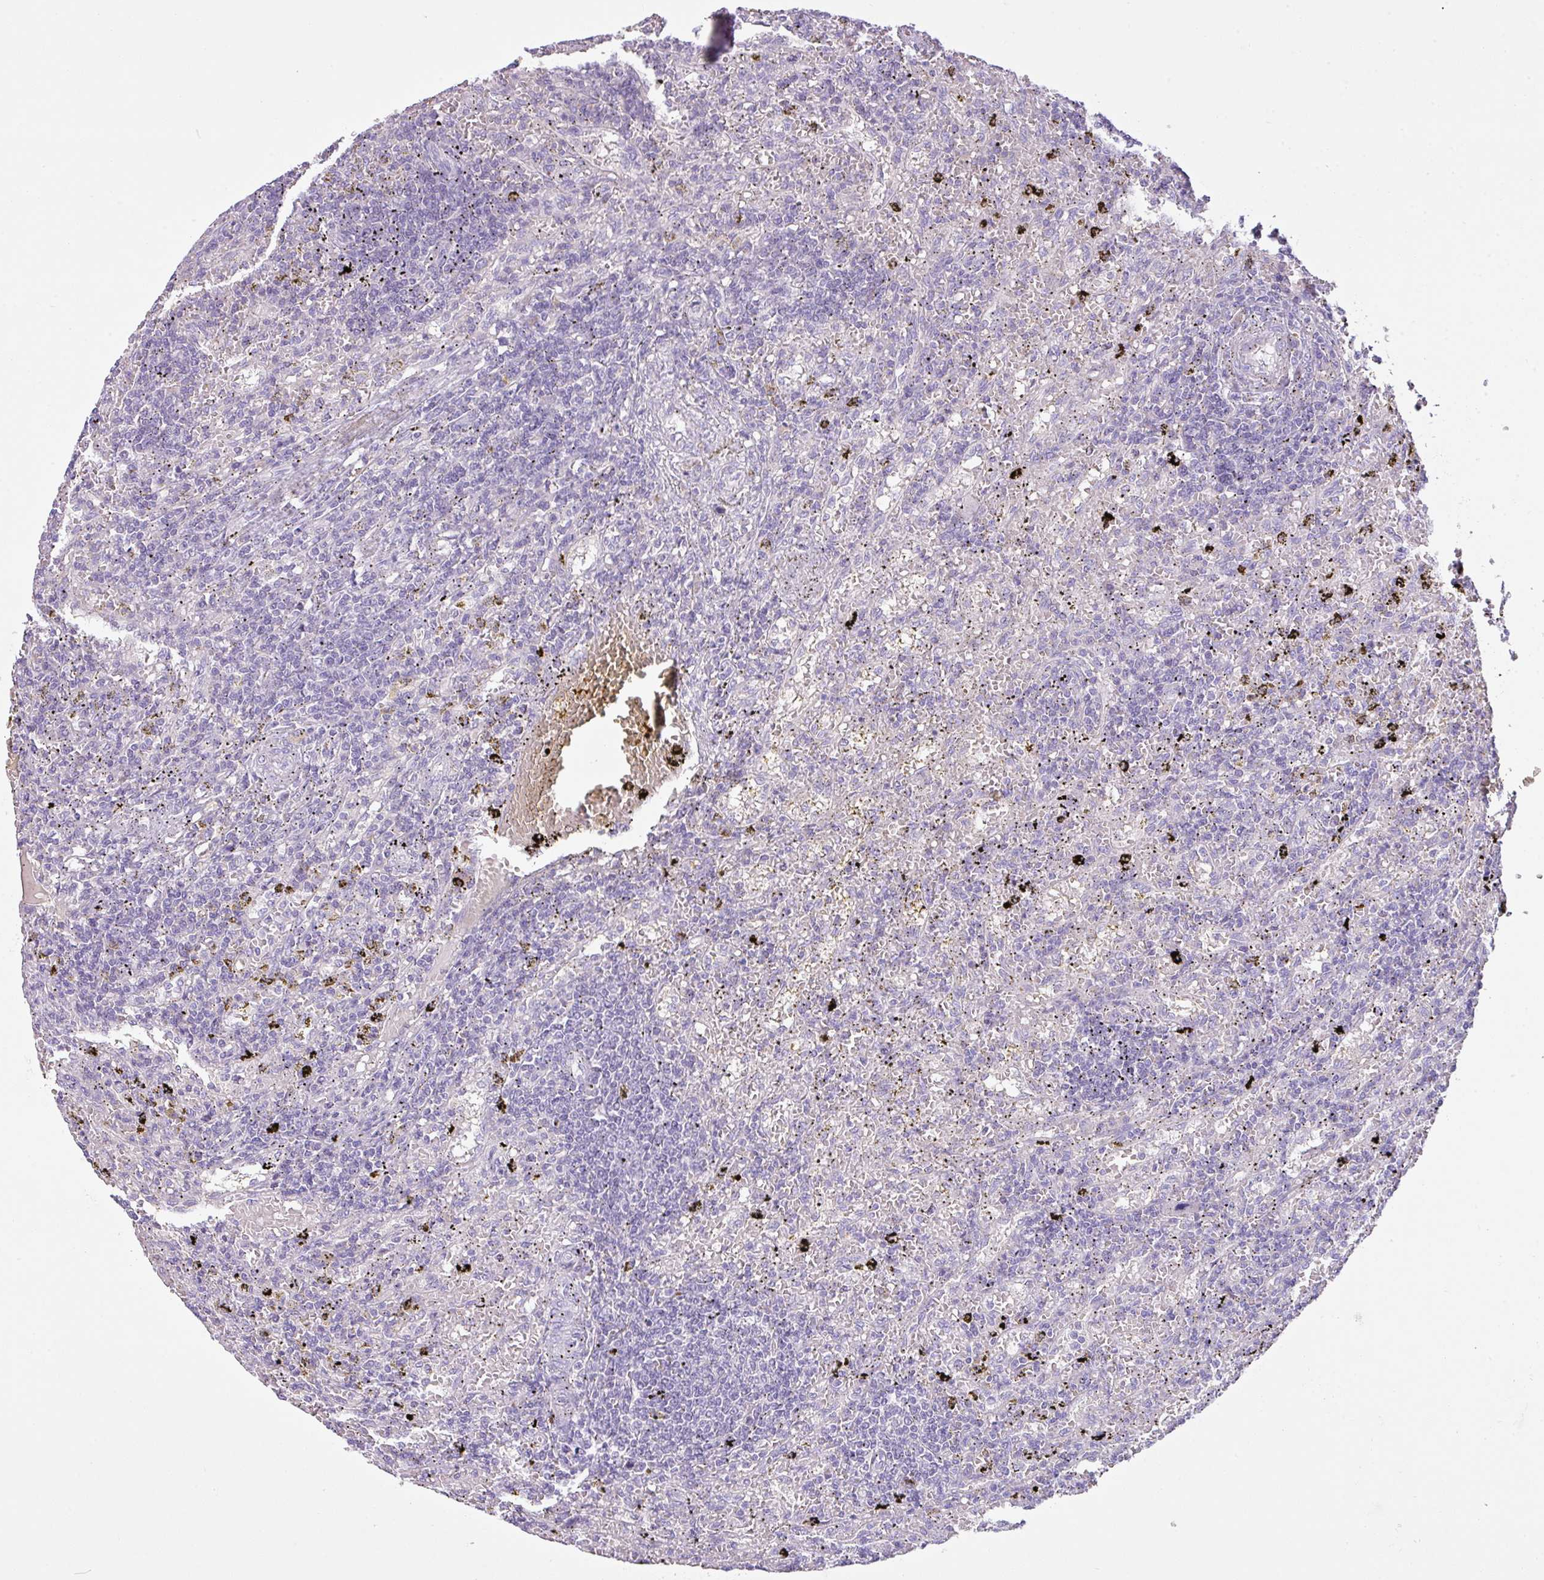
{"staining": {"intensity": "negative", "quantity": "none", "location": "none"}, "tissue": "lymphoma", "cell_type": "Tumor cells", "image_type": "cancer", "snomed": [{"axis": "morphology", "description": "Malignant lymphoma, non-Hodgkin's type, Low grade"}, {"axis": "topography", "description": "Spleen"}], "caption": "Tumor cells show no significant protein staining in lymphoma.", "gene": "OR6C6", "patient": {"sex": "male", "age": 76}}